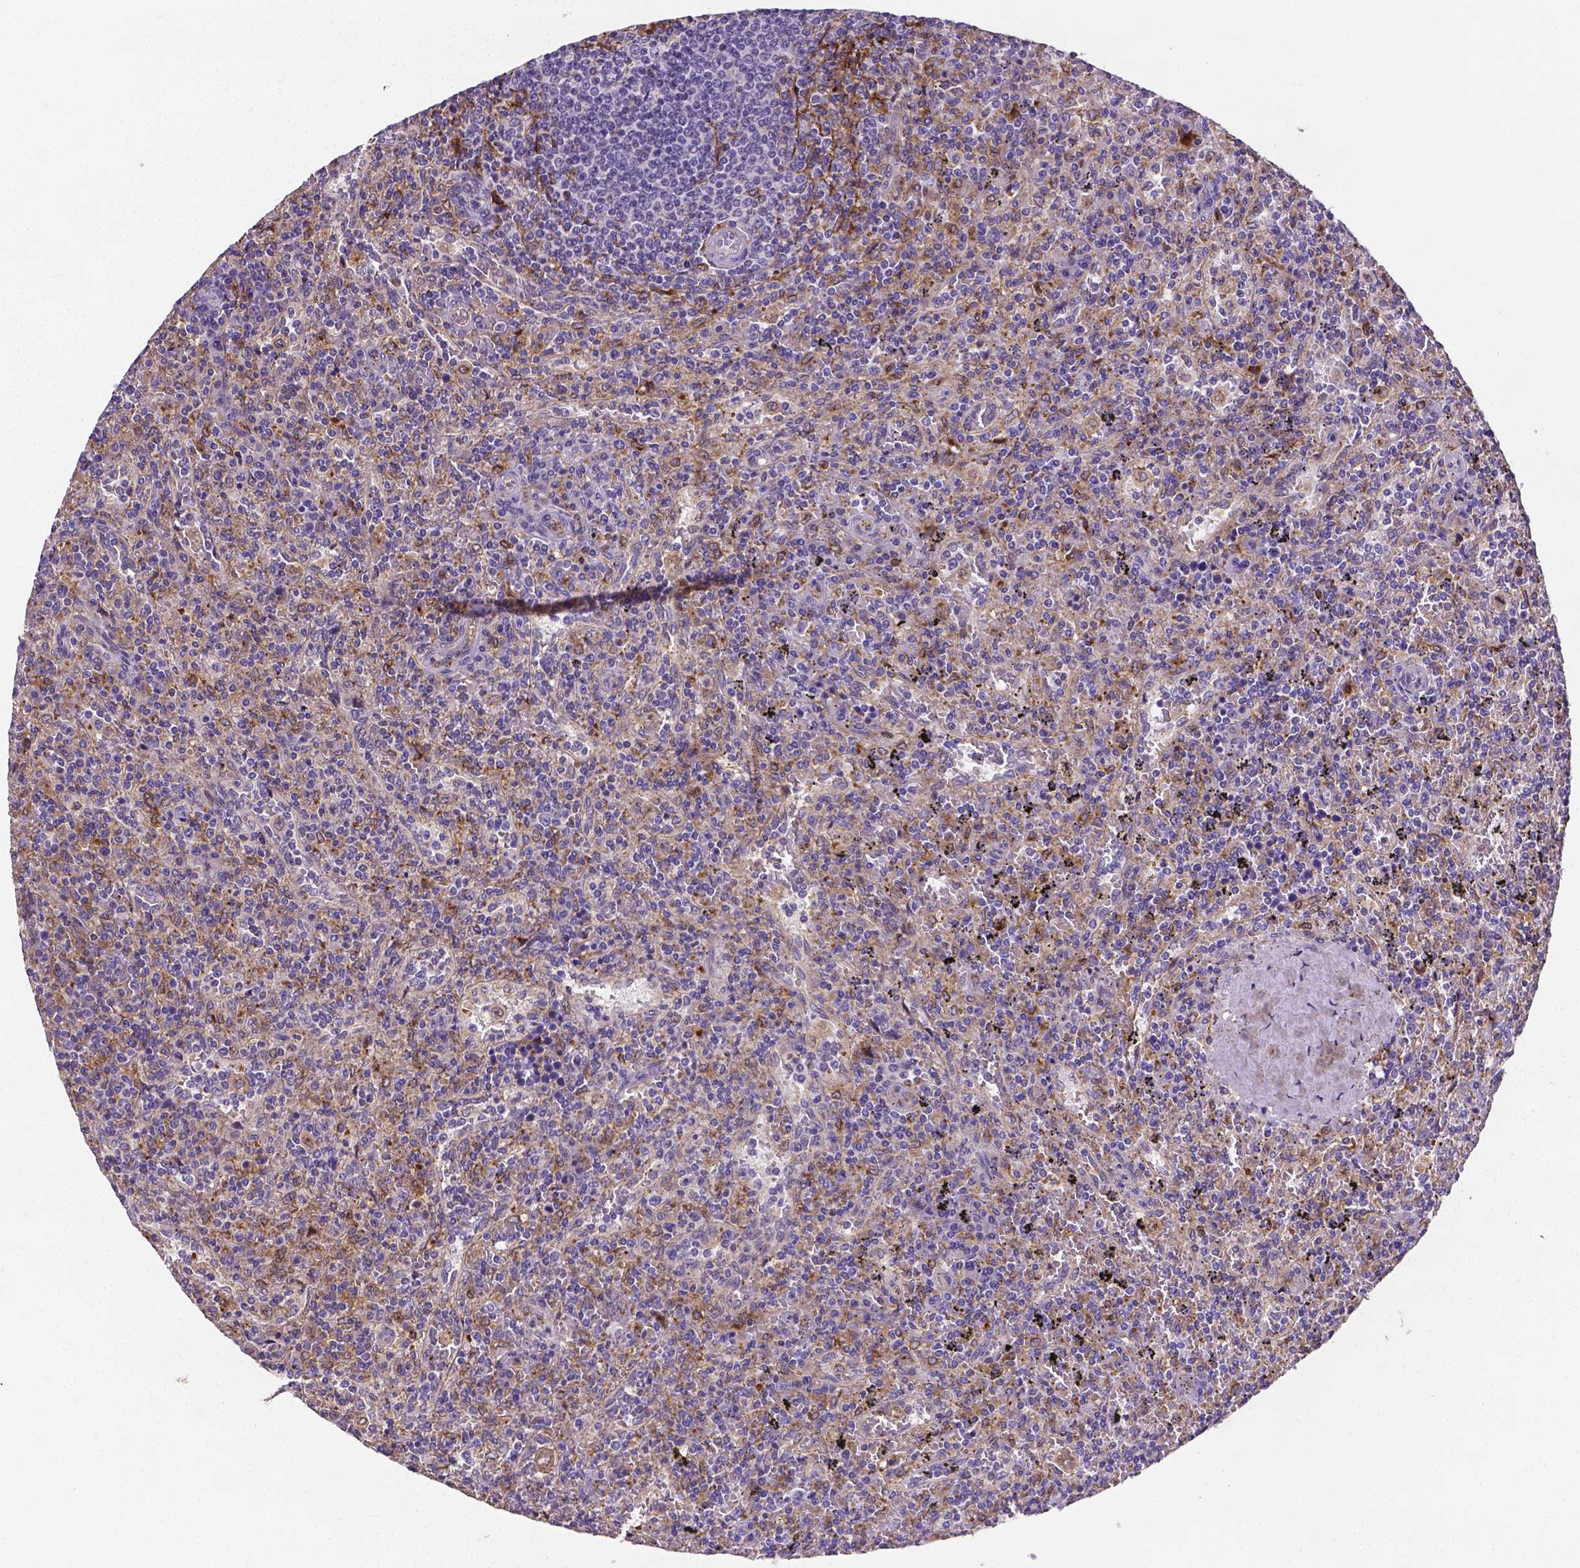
{"staining": {"intensity": "negative", "quantity": "none", "location": "none"}, "tissue": "lymphoma", "cell_type": "Tumor cells", "image_type": "cancer", "snomed": [{"axis": "morphology", "description": "Malignant lymphoma, non-Hodgkin's type, Low grade"}, {"axis": "topography", "description": "Spleen"}], "caption": "An immunohistochemistry photomicrograph of malignant lymphoma, non-Hodgkin's type (low-grade) is shown. There is no staining in tumor cells of malignant lymphoma, non-Hodgkin's type (low-grade).", "gene": "APOE", "patient": {"sex": "male", "age": 62}}